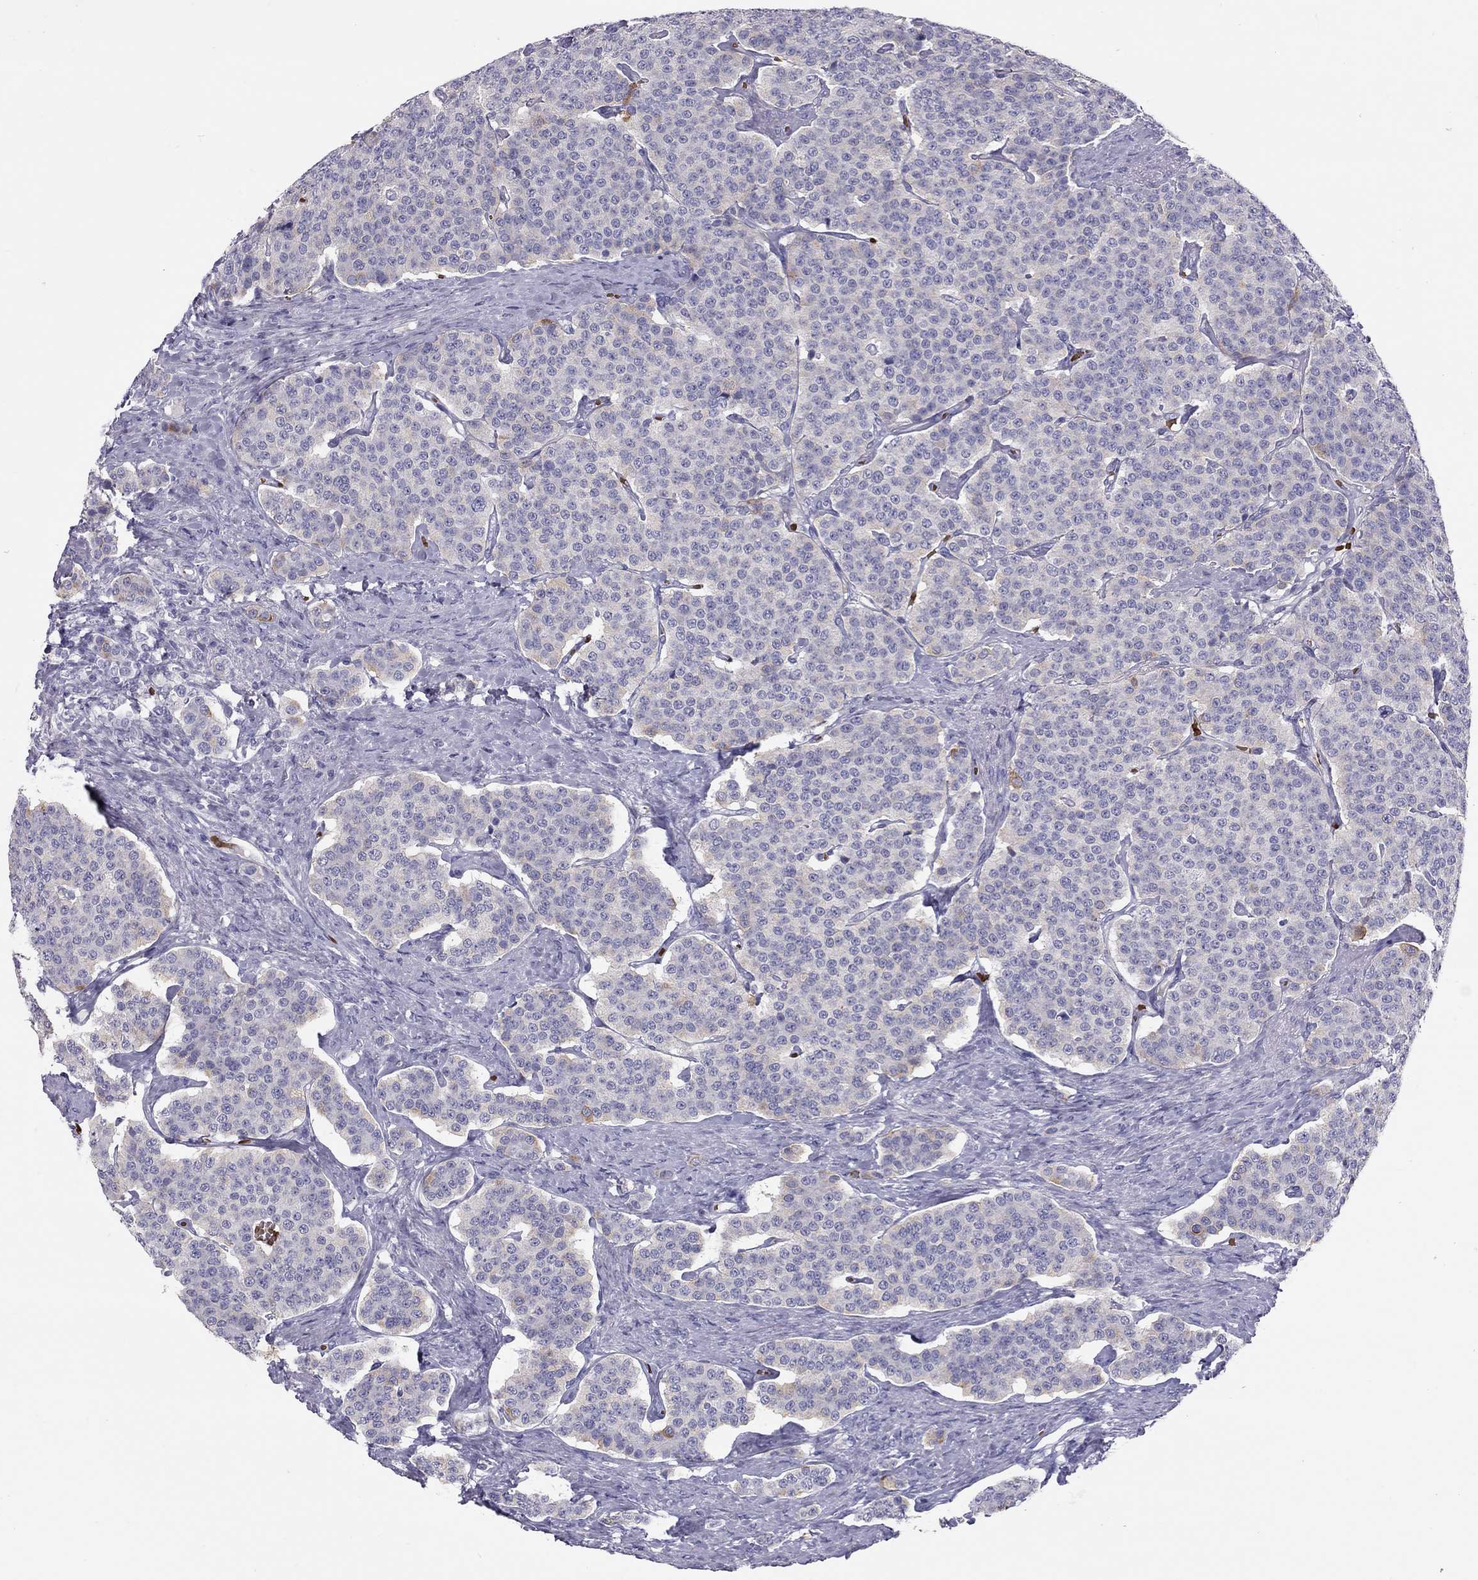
{"staining": {"intensity": "weak", "quantity": "<25%", "location": "cytoplasmic/membranous"}, "tissue": "carcinoid", "cell_type": "Tumor cells", "image_type": "cancer", "snomed": [{"axis": "morphology", "description": "Carcinoid, malignant, NOS"}, {"axis": "topography", "description": "Small intestine"}], "caption": "High power microscopy image of an IHC photomicrograph of malignant carcinoid, revealing no significant positivity in tumor cells.", "gene": "FRMD1", "patient": {"sex": "female", "age": 58}}